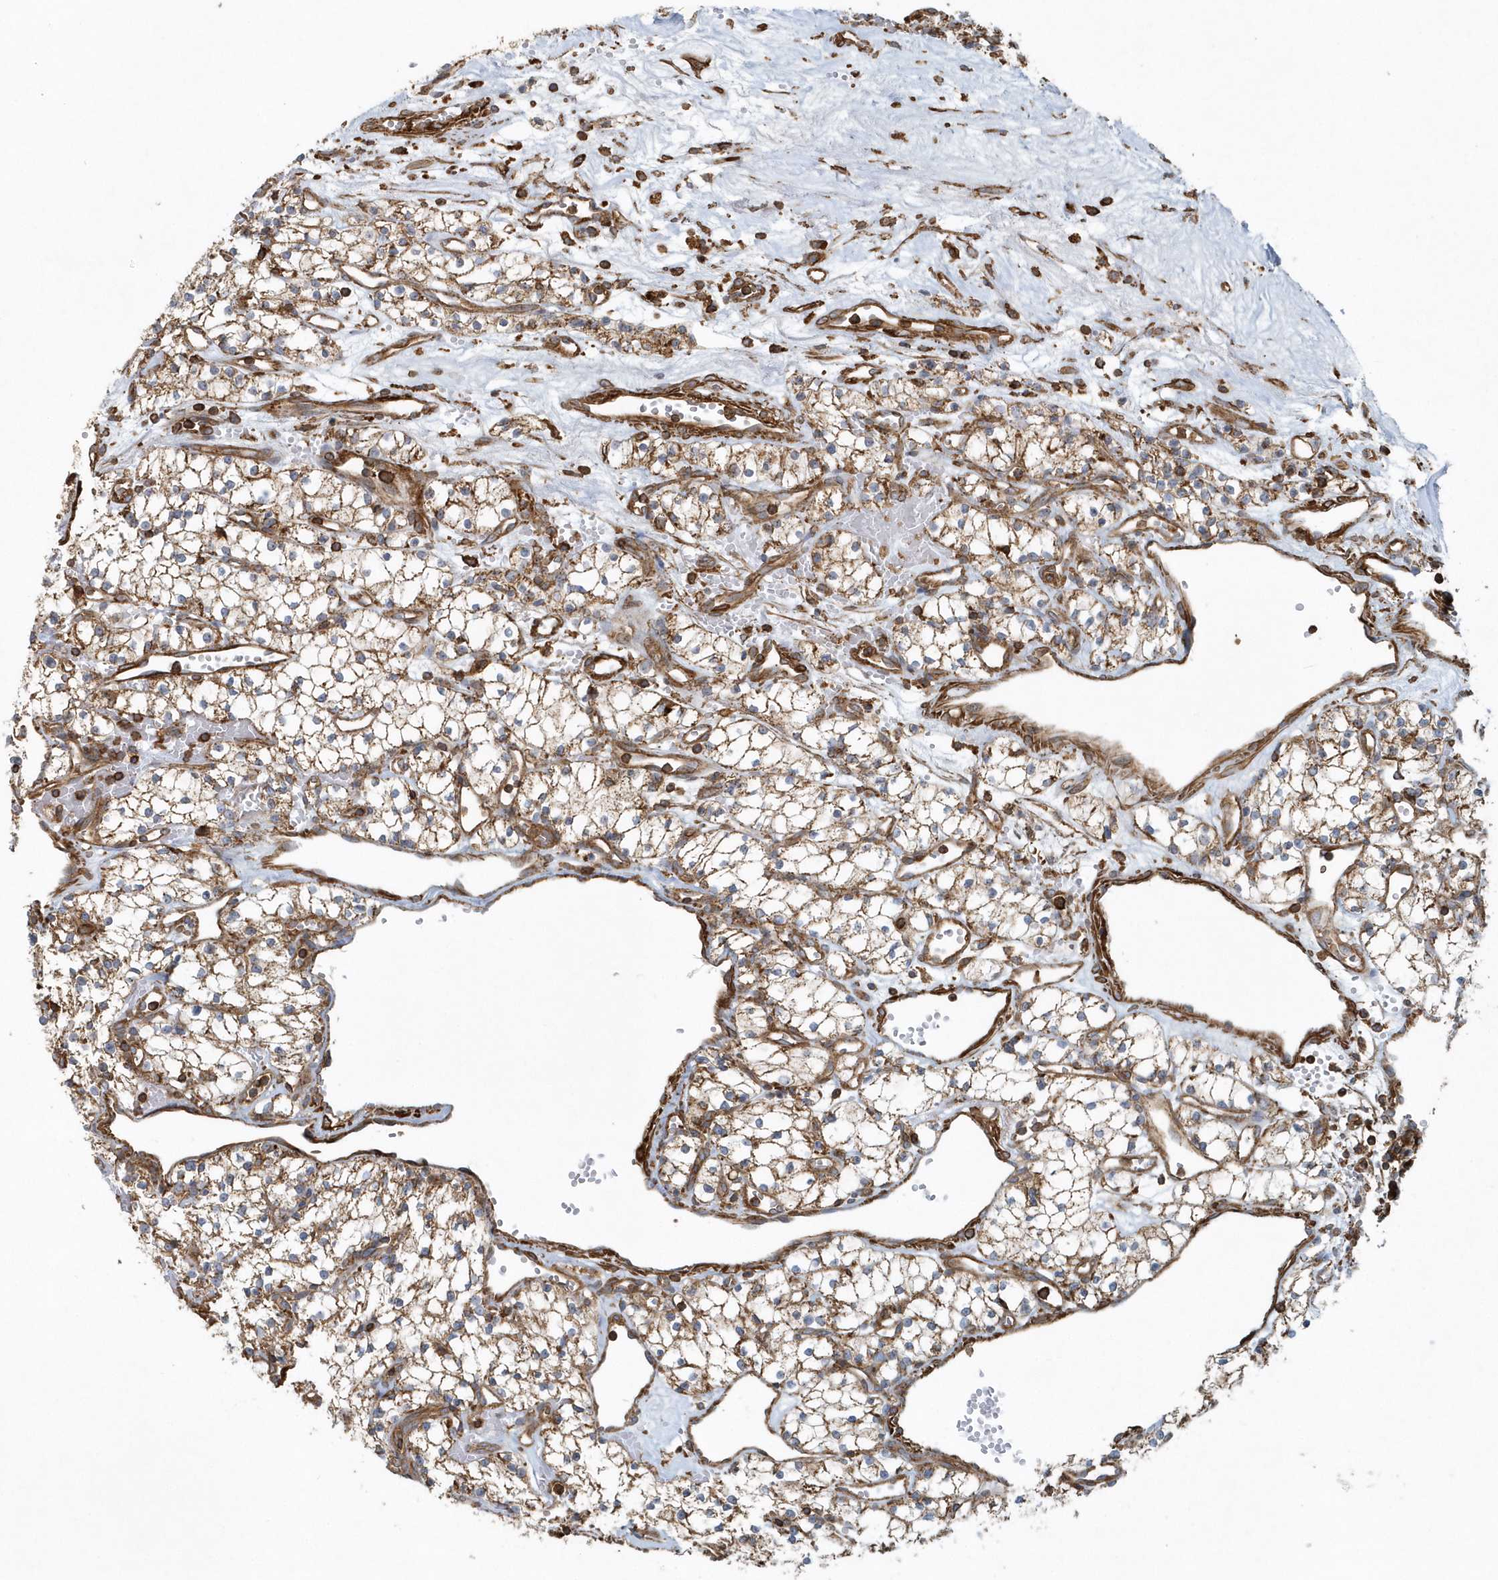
{"staining": {"intensity": "weak", "quantity": ">75%", "location": "cytoplasmic/membranous"}, "tissue": "renal cancer", "cell_type": "Tumor cells", "image_type": "cancer", "snomed": [{"axis": "morphology", "description": "Adenocarcinoma, NOS"}, {"axis": "topography", "description": "Kidney"}], "caption": "Human adenocarcinoma (renal) stained with a brown dye demonstrates weak cytoplasmic/membranous positive staining in about >75% of tumor cells.", "gene": "MMUT", "patient": {"sex": "male", "age": 59}}